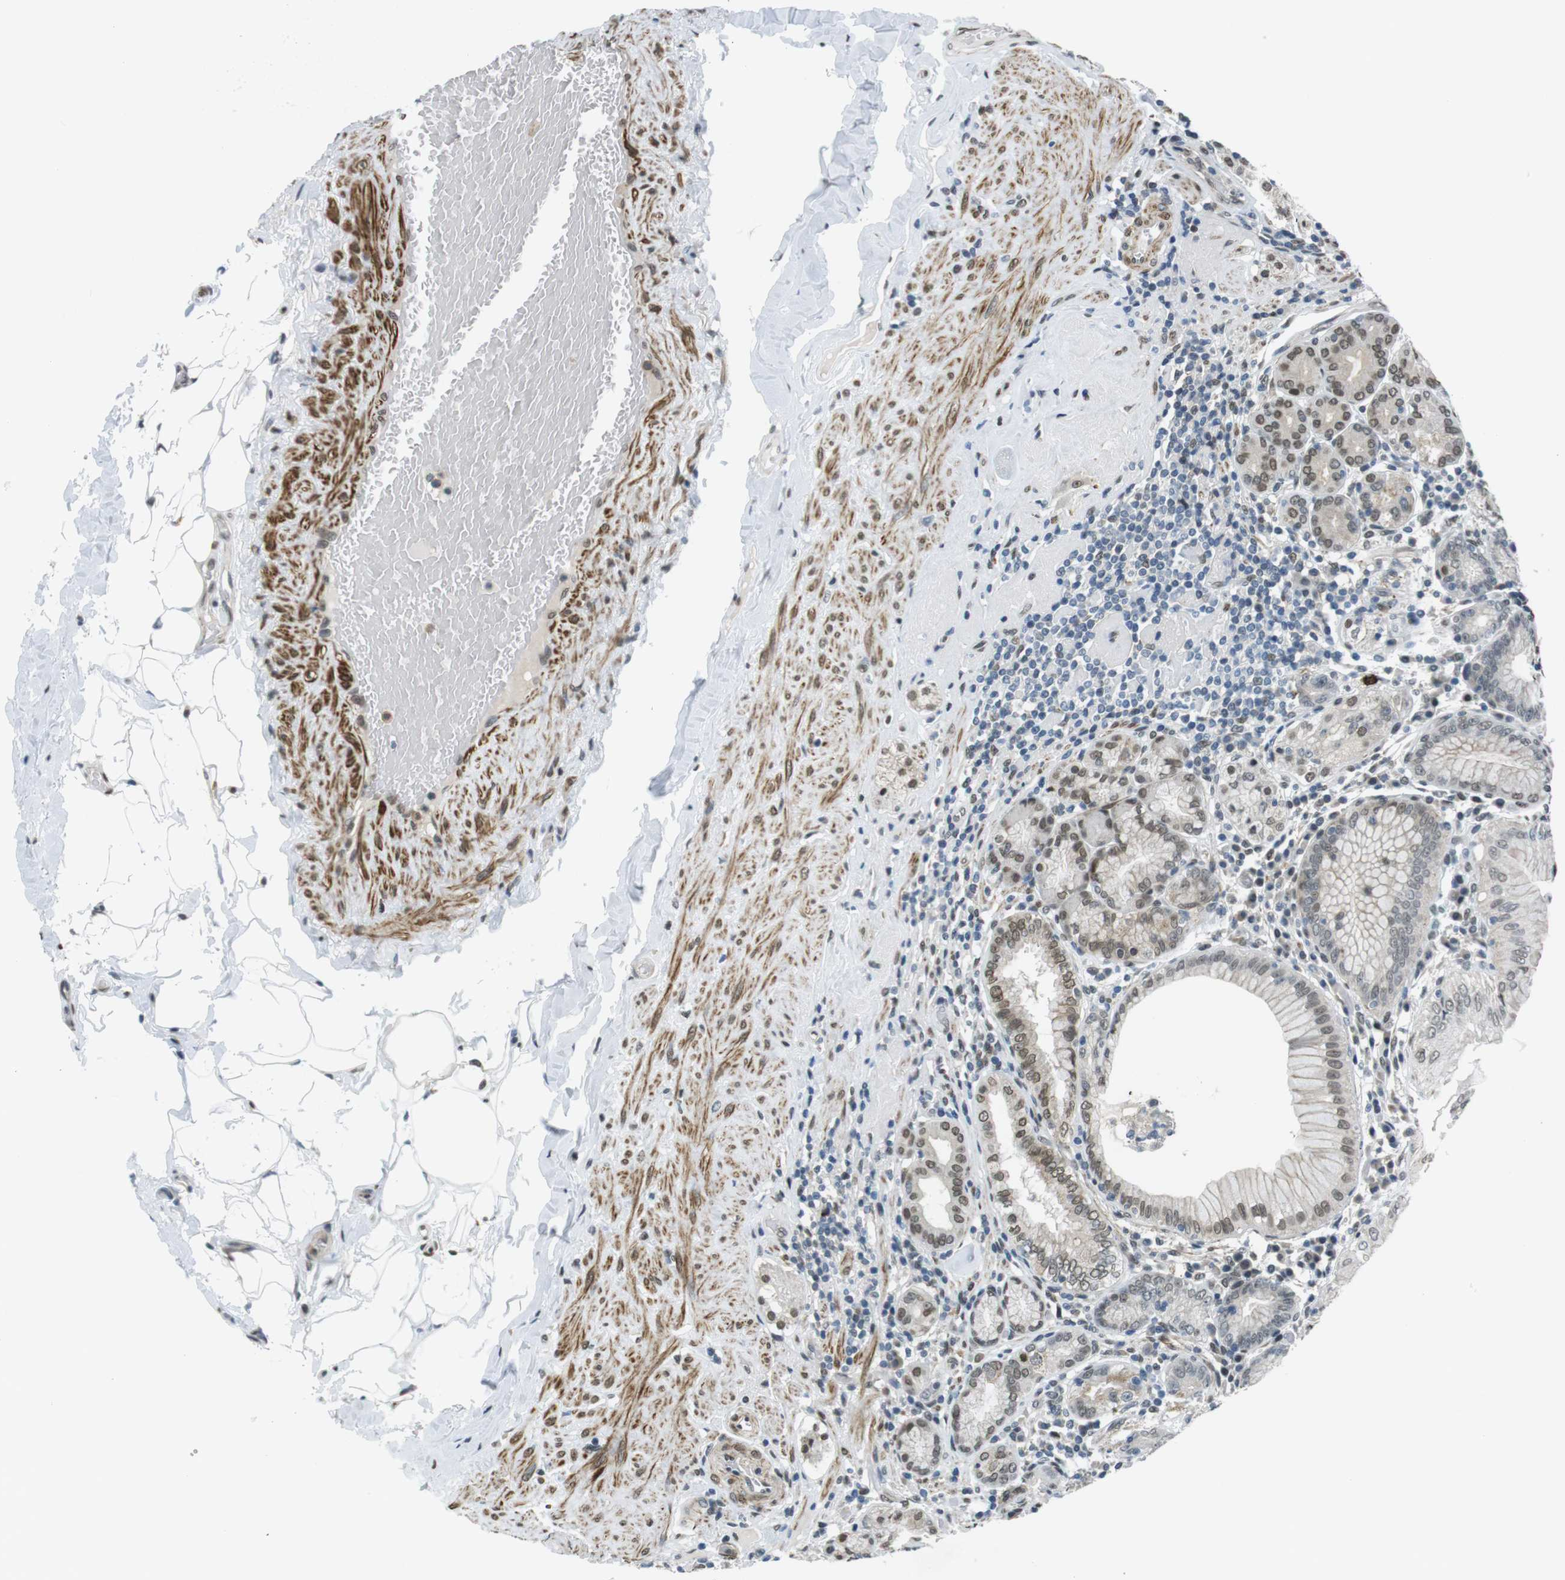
{"staining": {"intensity": "moderate", "quantity": "25%-75%", "location": "cytoplasmic/membranous,nuclear"}, "tissue": "stomach", "cell_type": "Glandular cells", "image_type": "normal", "snomed": [{"axis": "morphology", "description": "Normal tissue, NOS"}, {"axis": "topography", "description": "Stomach, lower"}], "caption": "High-magnification brightfield microscopy of benign stomach stained with DAB (brown) and counterstained with hematoxylin (blue). glandular cells exhibit moderate cytoplasmic/membranous,nuclear expression is seen in approximately25%-75% of cells.", "gene": "USP7", "patient": {"sex": "female", "age": 76}}